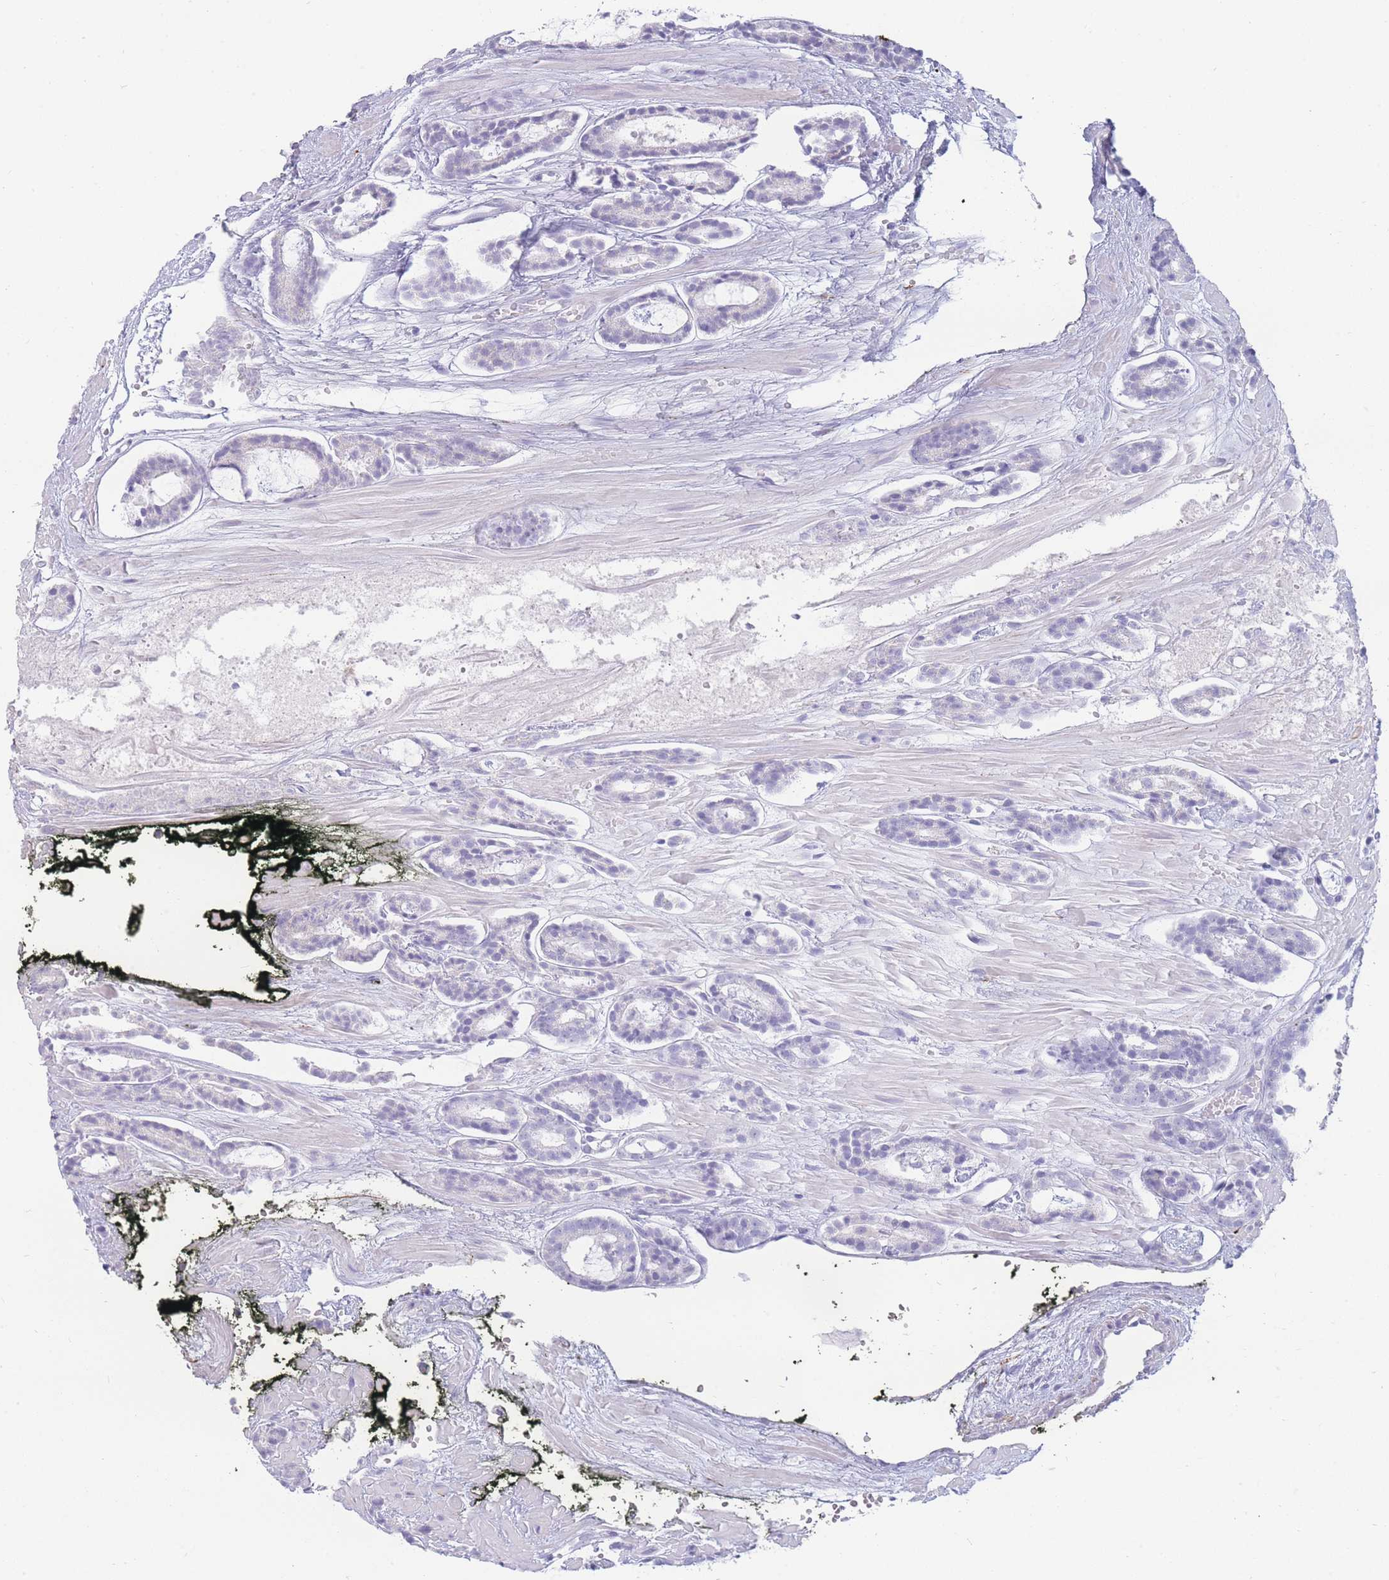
{"staining": {"intensity": "negative", "quantity": "none", "location": "none"}, "tissue": "prostate cancer", "cell_type": "Tumor cells", "image_type": "cancer", "snomed": [{"axis": "morphology", "description": "Adenocarcinoma, High grade"}, {"axis": "topography", "description": "Prostate"}], "caption": "A high-resolution photomicrograph shows immunohistochemistry (IHC) staining of prostate cancer, which reveals no significant expression in tumor cells. Brightfield microscopy of immunohistochemistry (IHC) stained with DAB (brown) and hematoxylin (blue), captured at high magnification.", "gene": "UPK1A", "patient": {"sex": "male", "age": 71}}